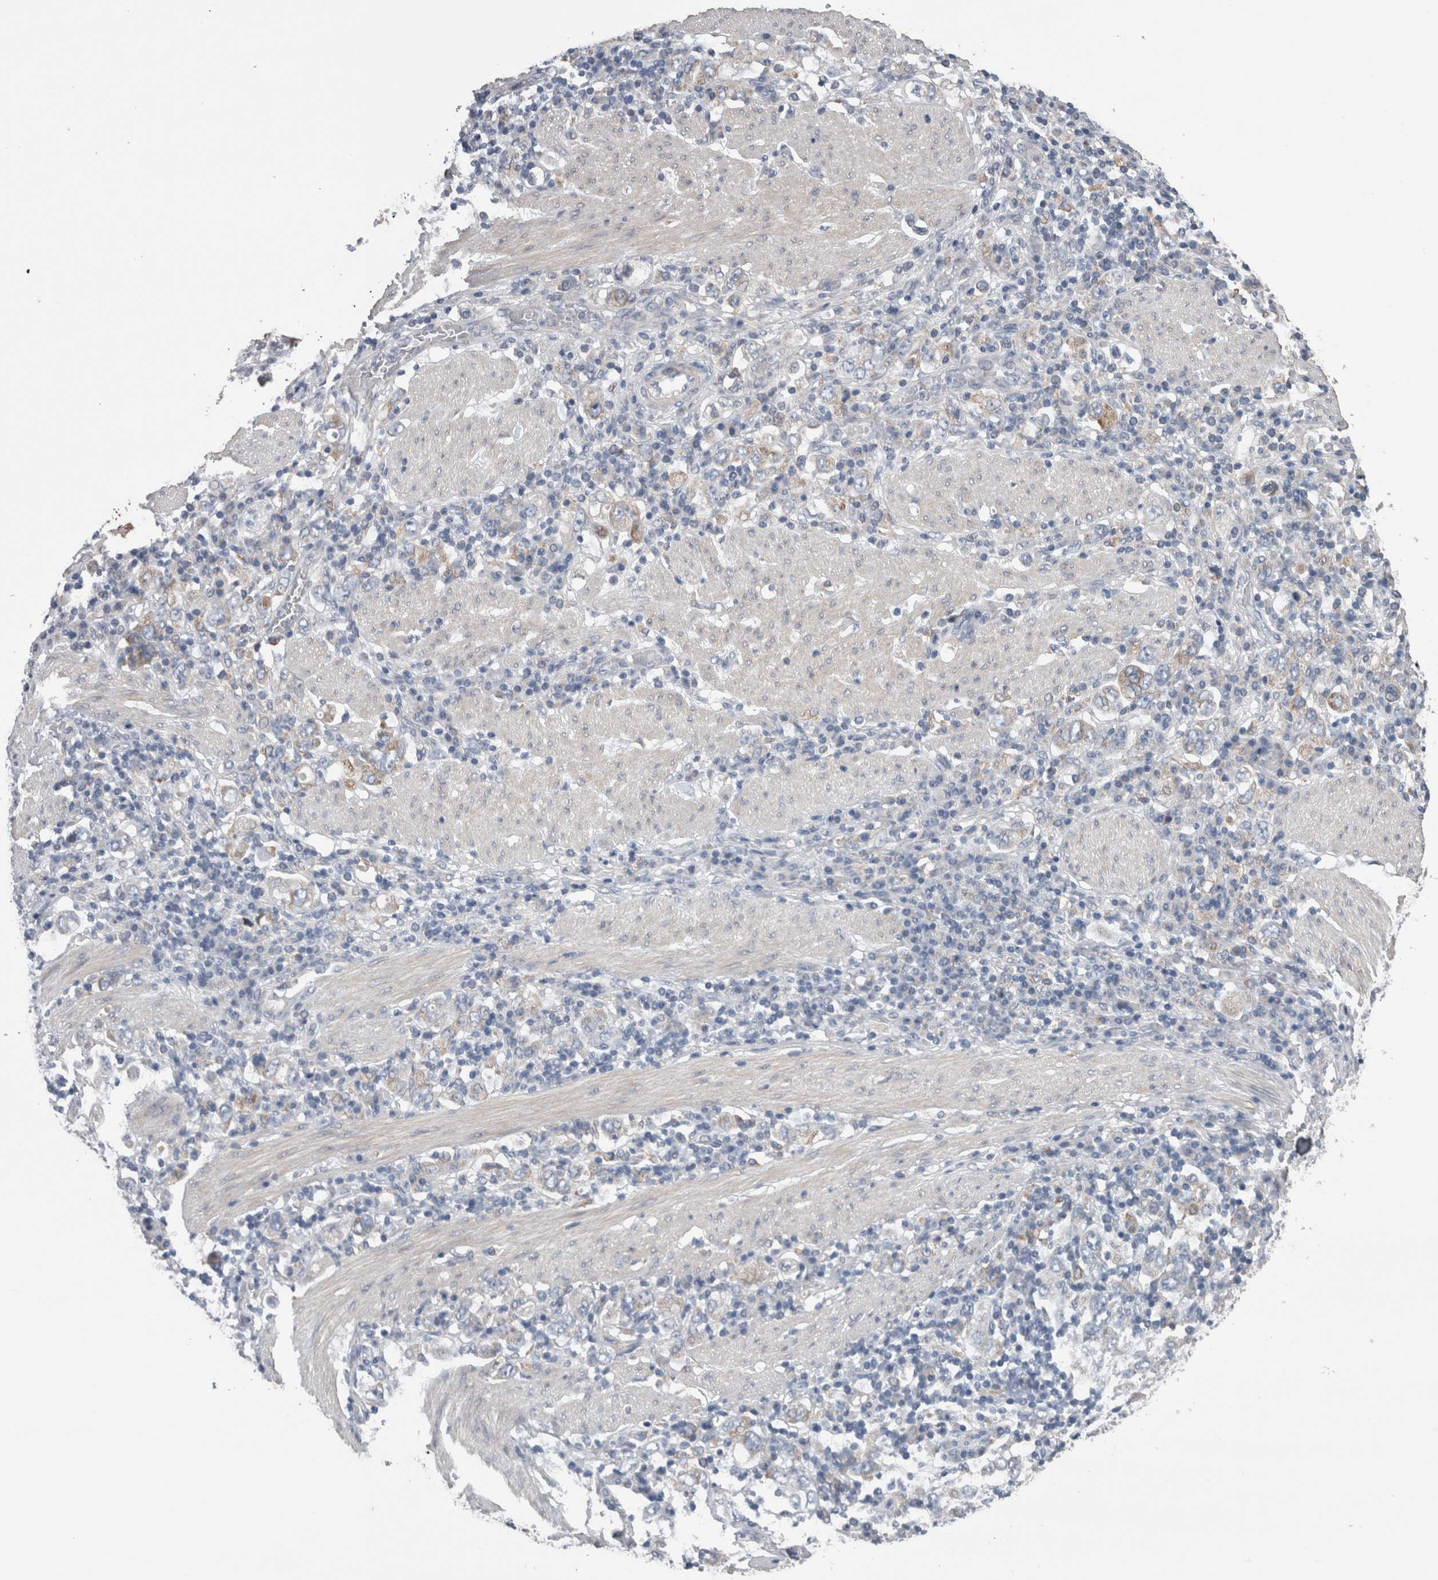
{"staining": {"intensity": "weak", "quantity": "<25%", "location": "cytoplasmic/membranous"}, "tissue": "stomach cancer", "cell_type": "Tumor cells", "image_type": "cancer", "snomed": [{"axis": "morphology", "description": "Adenocarcinoma, NOS"}, {"axis": "topography", "description": "Stomach, upper"}], "caption": "Tumor cells are negative for brown protein staining in stomach cancer. The staining was performed using DAB to visualize the protein expression in brown, while the nuclei were stained in blue with hematoxylin (Magnification: 20x).", "gene": "GDAP1", "patient": {"sex": "male", "age": 62}}